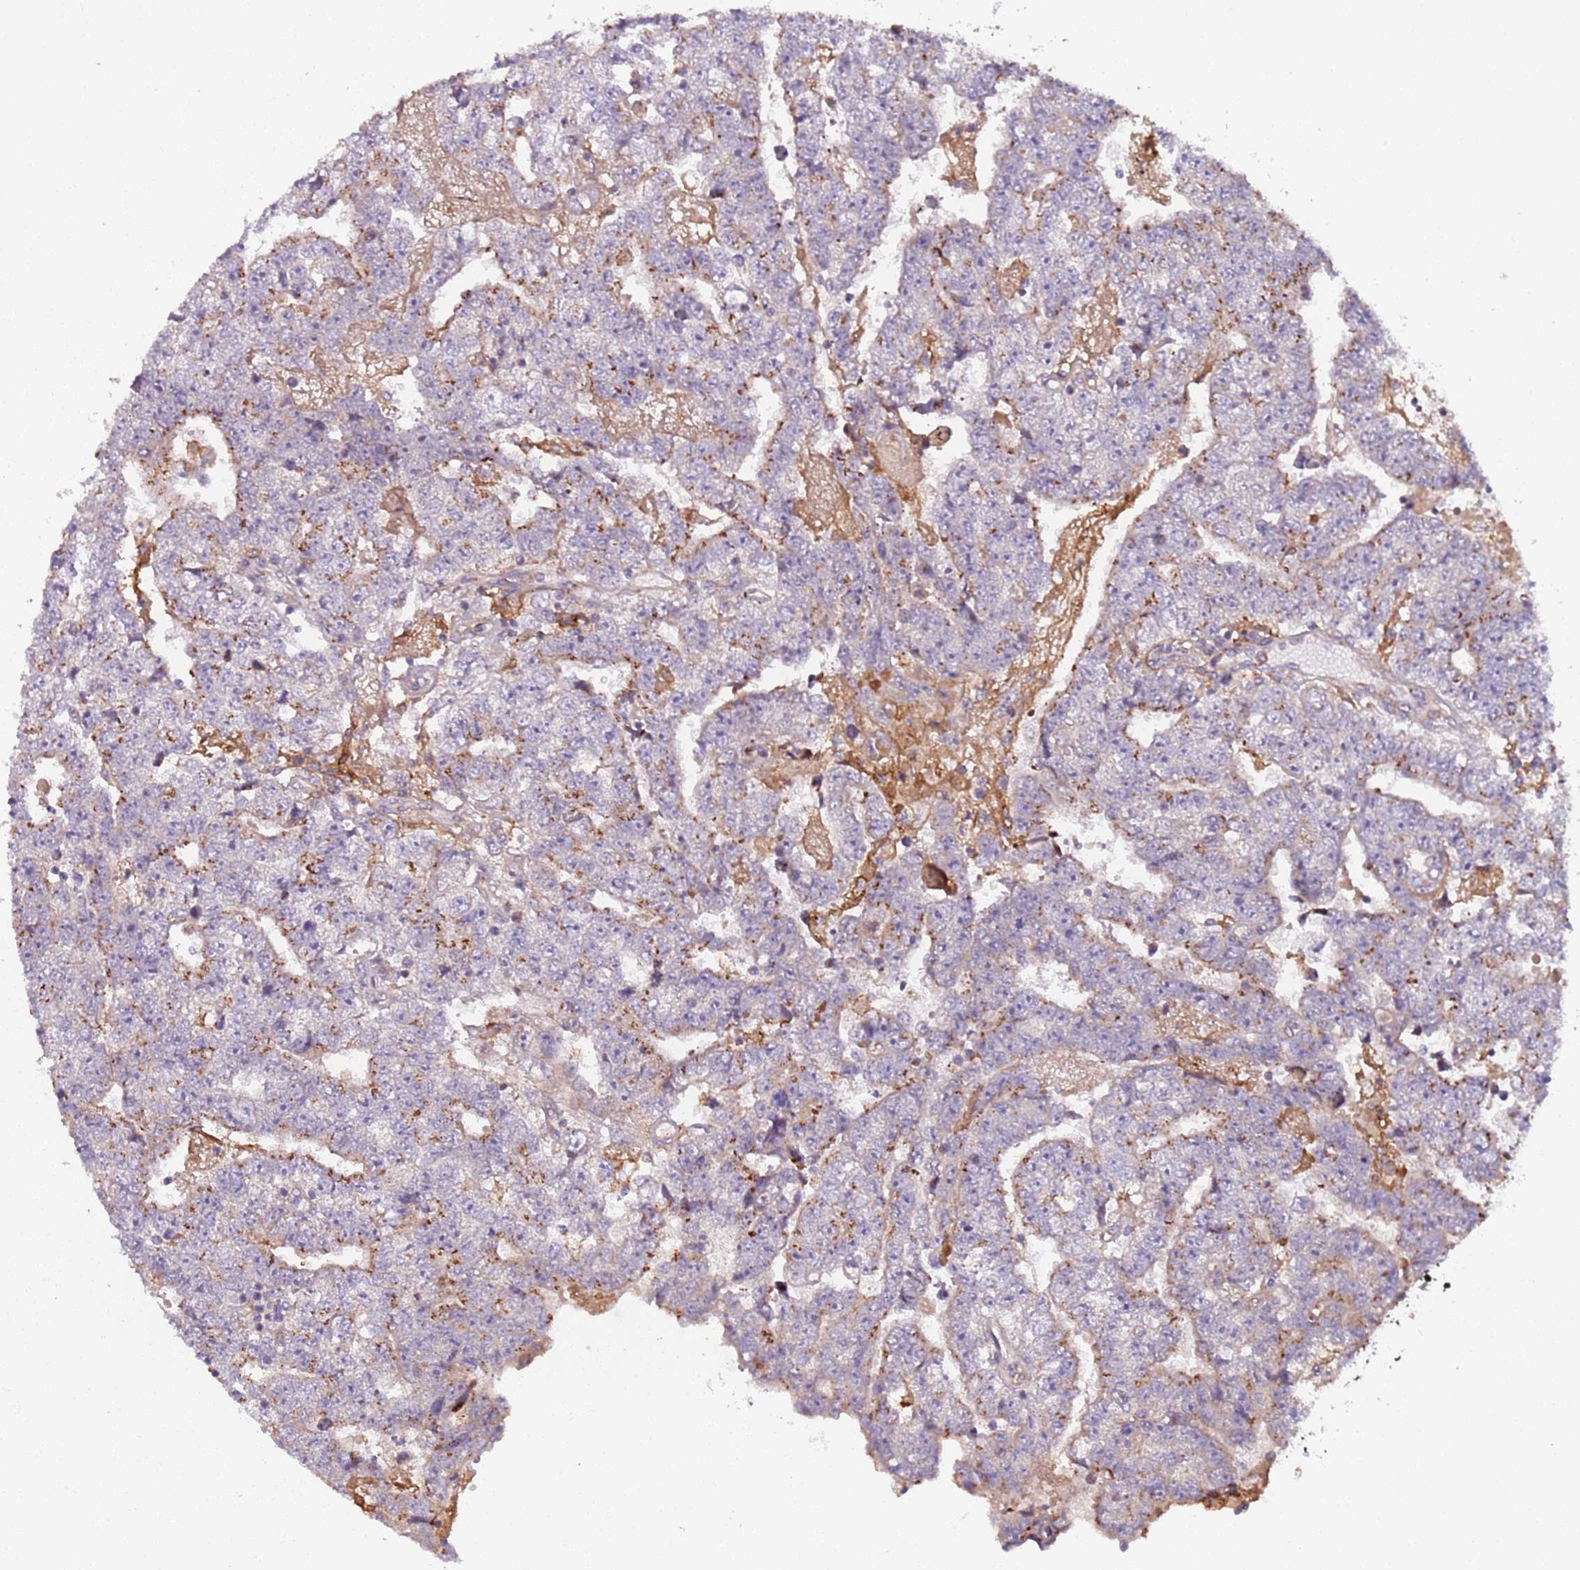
{"staining": {"intensity": "moderate", "quantity": "<25%", "location": "cytoplasmic/membranous"}, "tissue": "testis cancer", "cell_type": "Tumor cells", "image_type": "cancer", "snomed": [{"axis": "morphology", "description": "Carcinoma, Embryonal, NOS"}, {"axis": "topography", "description": "Testis"}], "caption": "Testis cancer stained for a protein (brown) displays moderate cytoplasmic/membranous positive staining in about <25% of tumor cells.", "gene": "AKTIP", "patient": {"sex": "male", "age": 25}}